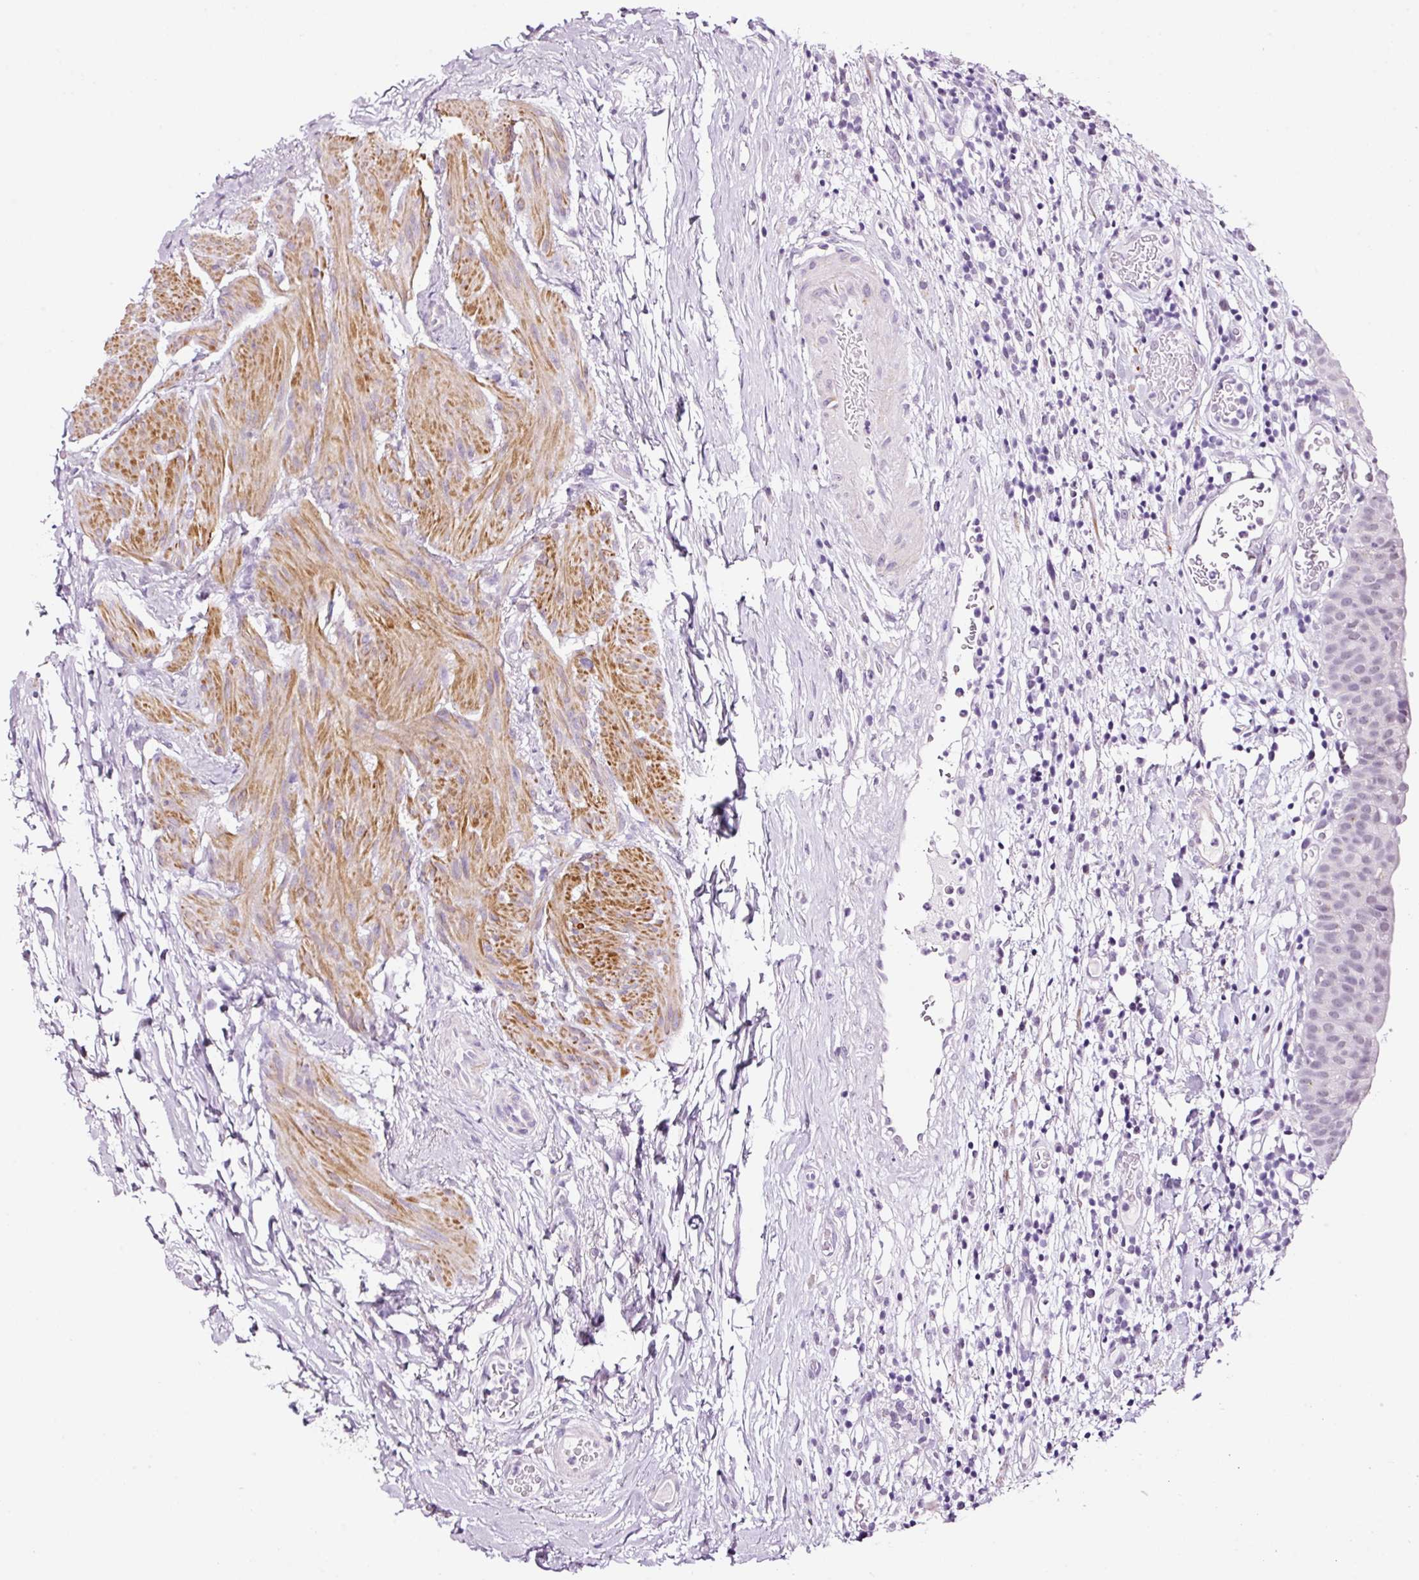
{"staining": {"intensity": "negative", "quantity": "none", "location": "none"}, "tissue": "urinary bladder", "cell_type": "Urothelial cells", "image_type": "normal", "snomed": [{"axis": "morphology", "description": "Normal tissue, NOS"}, {"axis": "morphology", "description": "Inflammation, NOS"}, {"axis": "topography", "description": "Urinary bladder"}], "caption": "An IHC histopathology image of unremarkable urinary bladder is shown. There is no staining in urothelial cells of urinary bladder. (Immunohistochemistry, brightfield microscopy, high magnification).", "gene": "RTF2", "patient": {"sex": "male", "age": 57}}